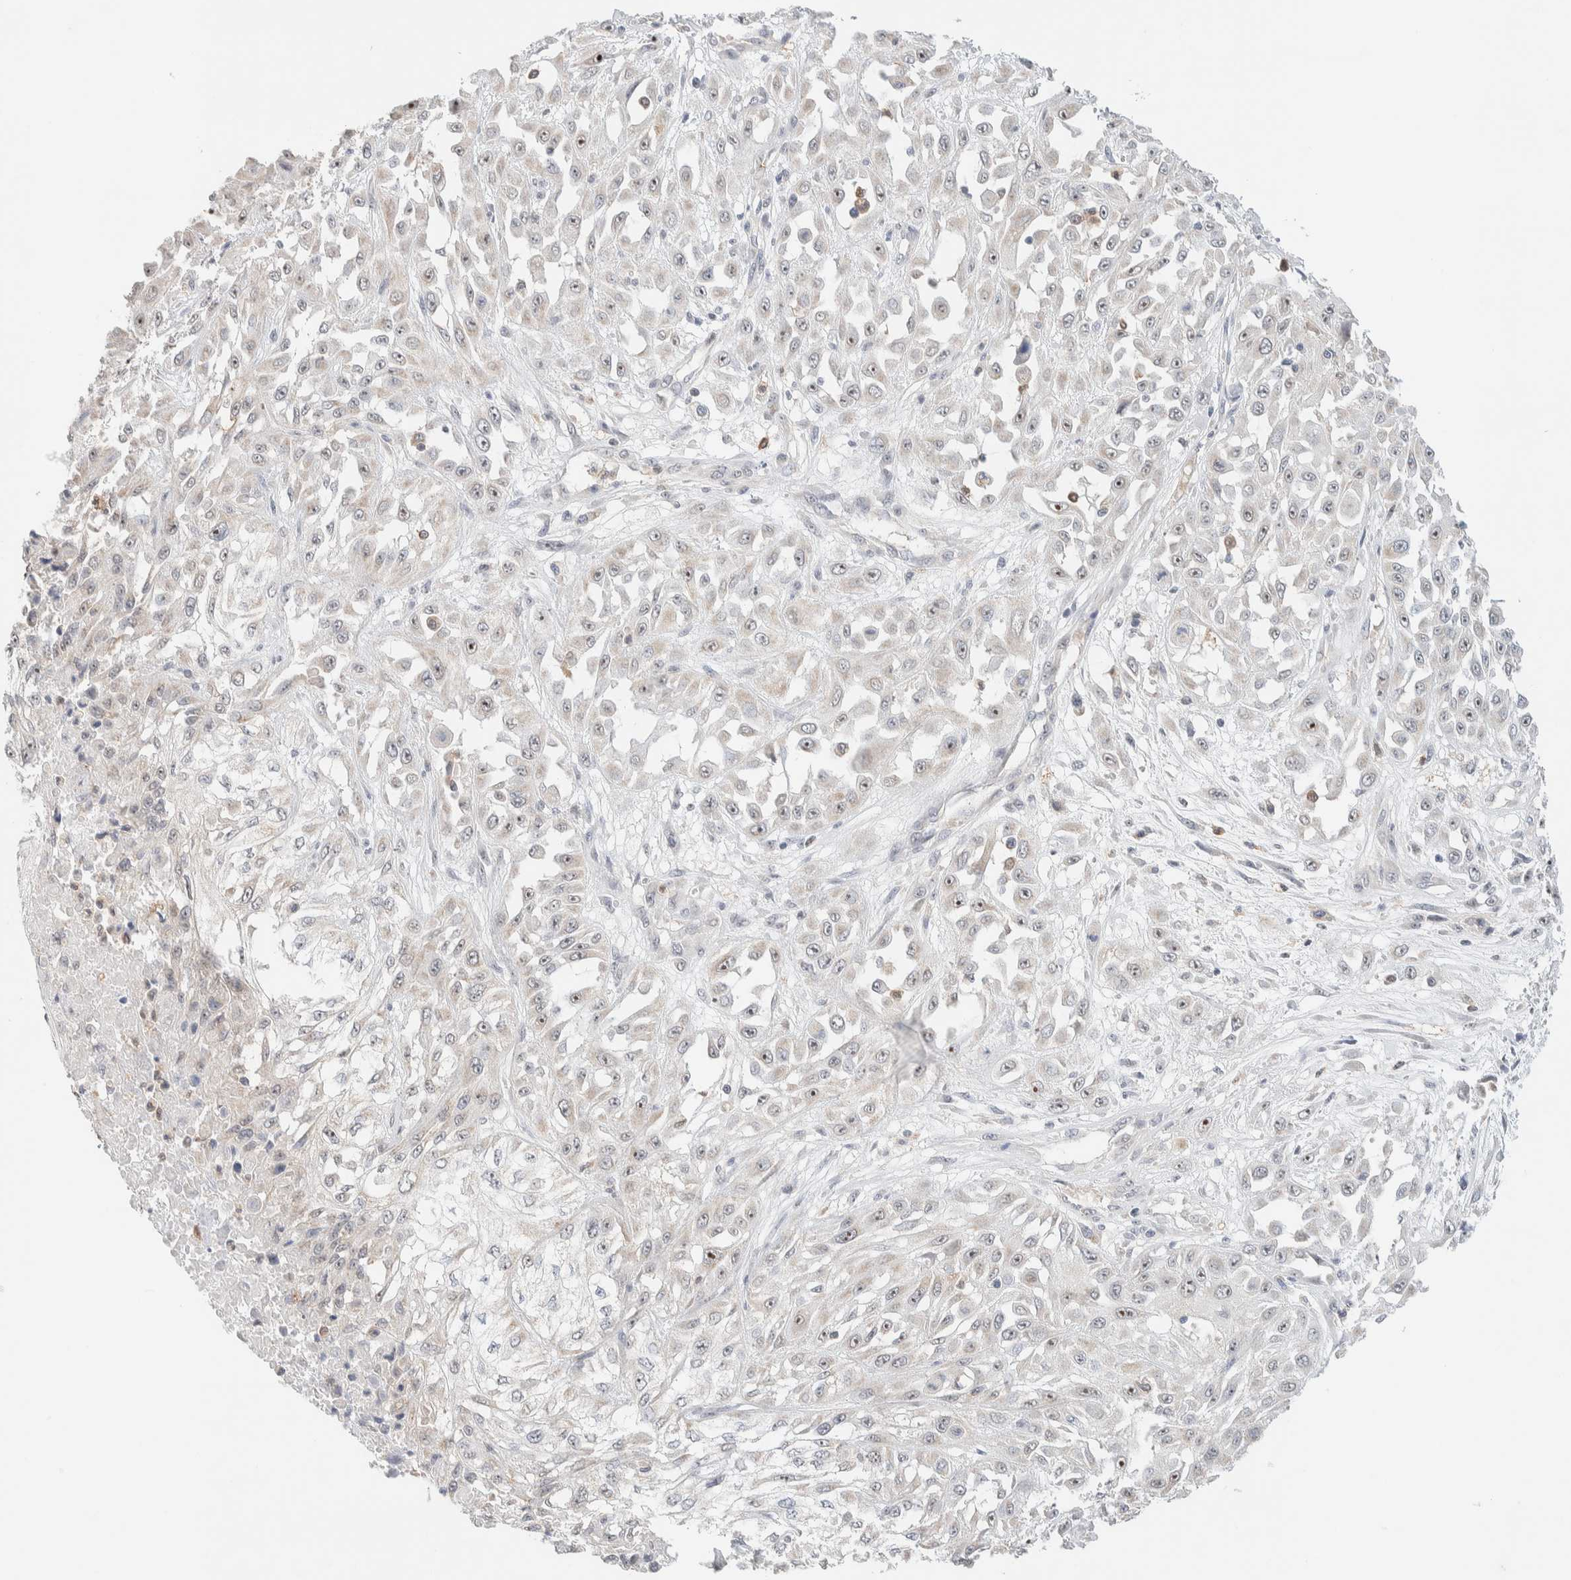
{"staining": {"intensity": "negative", "quantity": "none", "location": "none"}, "tissue": "skin cancer", "cell_type": "Tumor cells", "image_type": "cancer", "snomed": [{"axis": "morphology", "description": "Squamous cell carcinoma, NOS"}, {"axis": "morphology", "description": "Squamous cell carcinoma, metastatic, NOS"}, {"axis": "topography", "description": "Skin"}, {"axis": "topography", "description": "Lymph node"}], "caption": "DAB immunohistochemical staining of human skin metastatic squamous cell carcinoma exhibits no significant expression in tumor cells.", "gene": "HDHD3", "patient": {"sex": "male", "age": 75}}